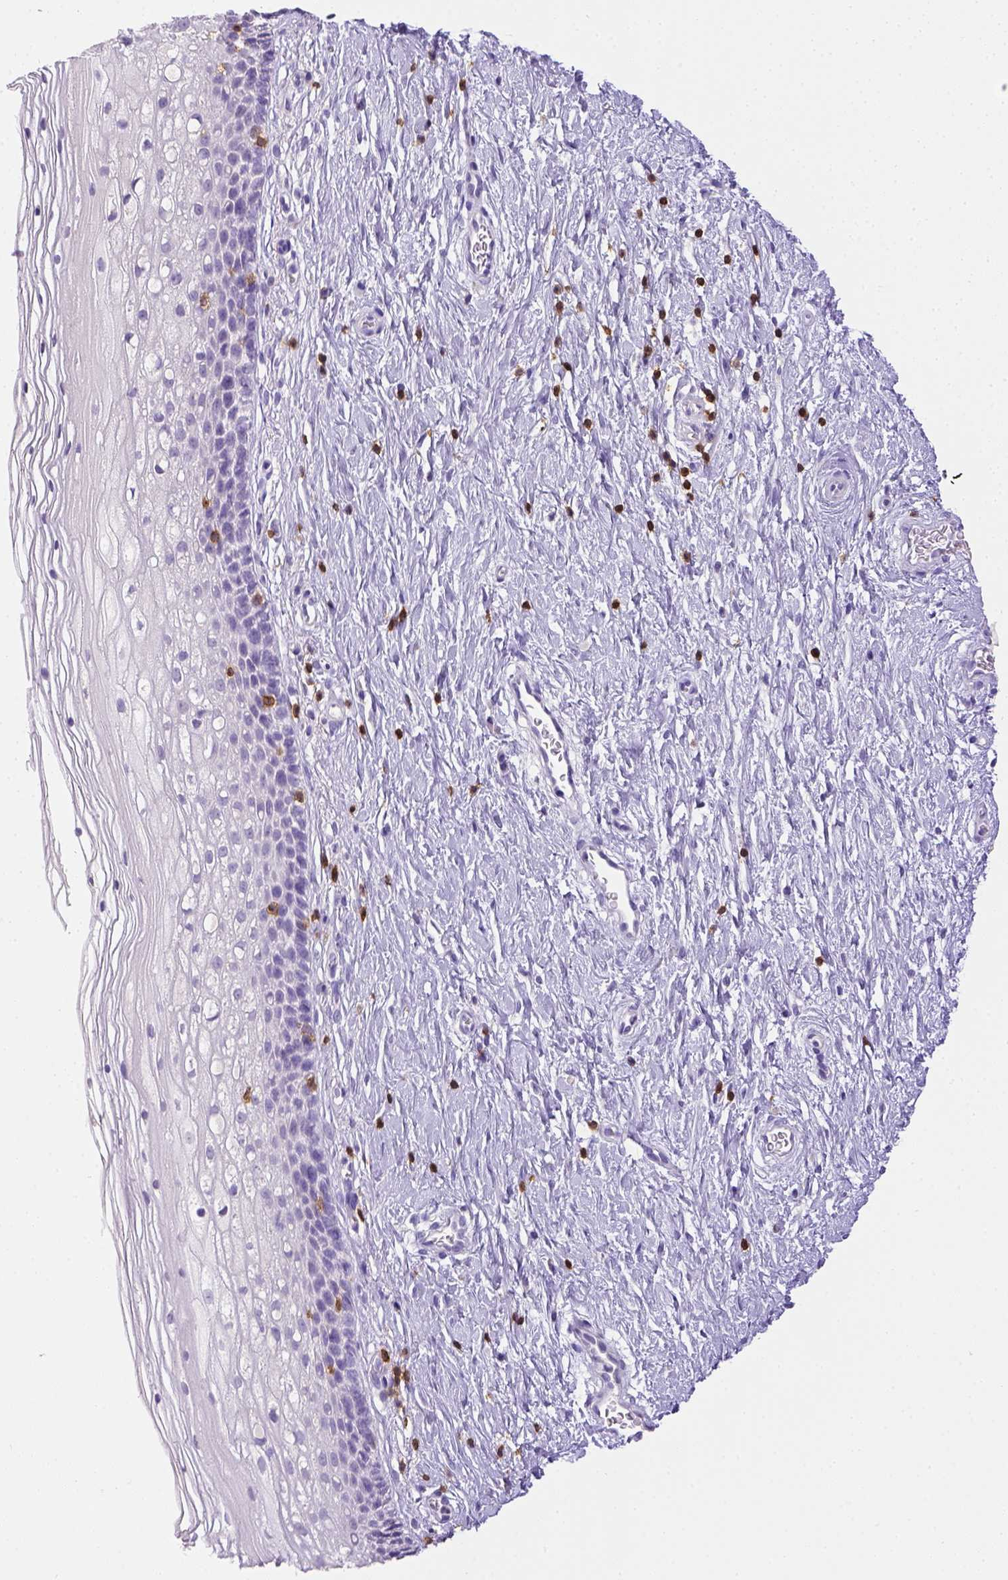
{"staining": {"intensity": "negative", "quantity": "none", "location": "none"}, "tissue": "cervix", "cell_type": "Glandular cells", "image_type": "normal", "snomed": [{"axis": "morphology", "description": "Normal tissue, NOS"}, {"axis": "topography", "description": "Cervix"}], "caption": "Immunohistochemistry (IHC) photomicrograph of unremarkable cervix: human cervix stained with DAB reveals no significant protein expression in glandular cells.", "gene": "CD3E", "patient": {"sex": "female", "age": 34}}